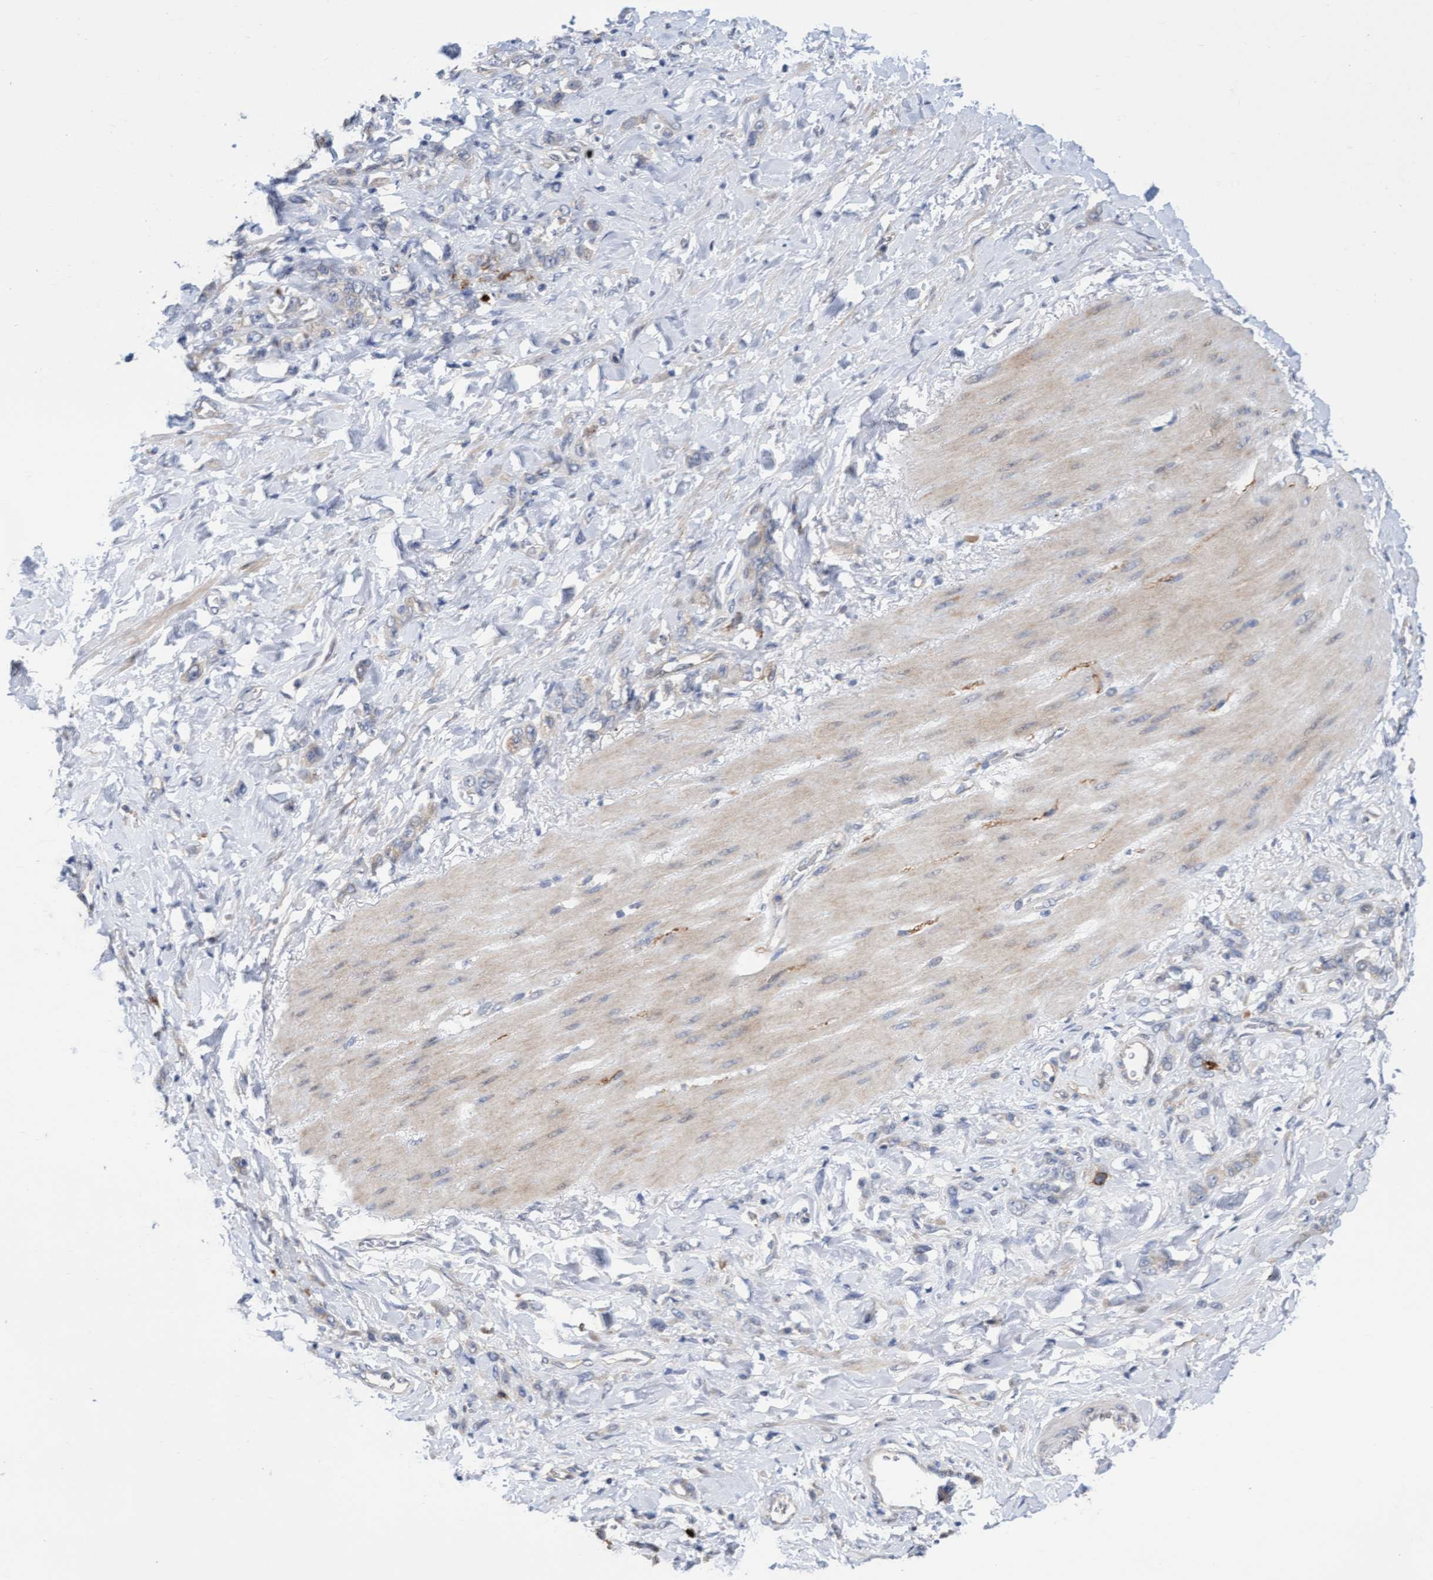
{"staining": {"intensity": "weak", "quantity": "<25%", "location": "cytoplasmic/membranous"}, "tissue": "stomach cancer", "cell_type": "Tumor cells", "image_type": "cancer", "snomed": [{"axis": "morphology", "description": "Normal tissue, NOS"}, {"axis": "morphology", "description": "Adenocarcinoma, NOS"}, {"axis": "topography", "description": "Stomach"}], "caption": "IHC micrograph of neoplastic tissue: stomach cancer stained with DAB demonstrates no significant protein expression in tumor cells.", "gene": "ABCF2", "patient": {"sex": "male", "age": 82}}